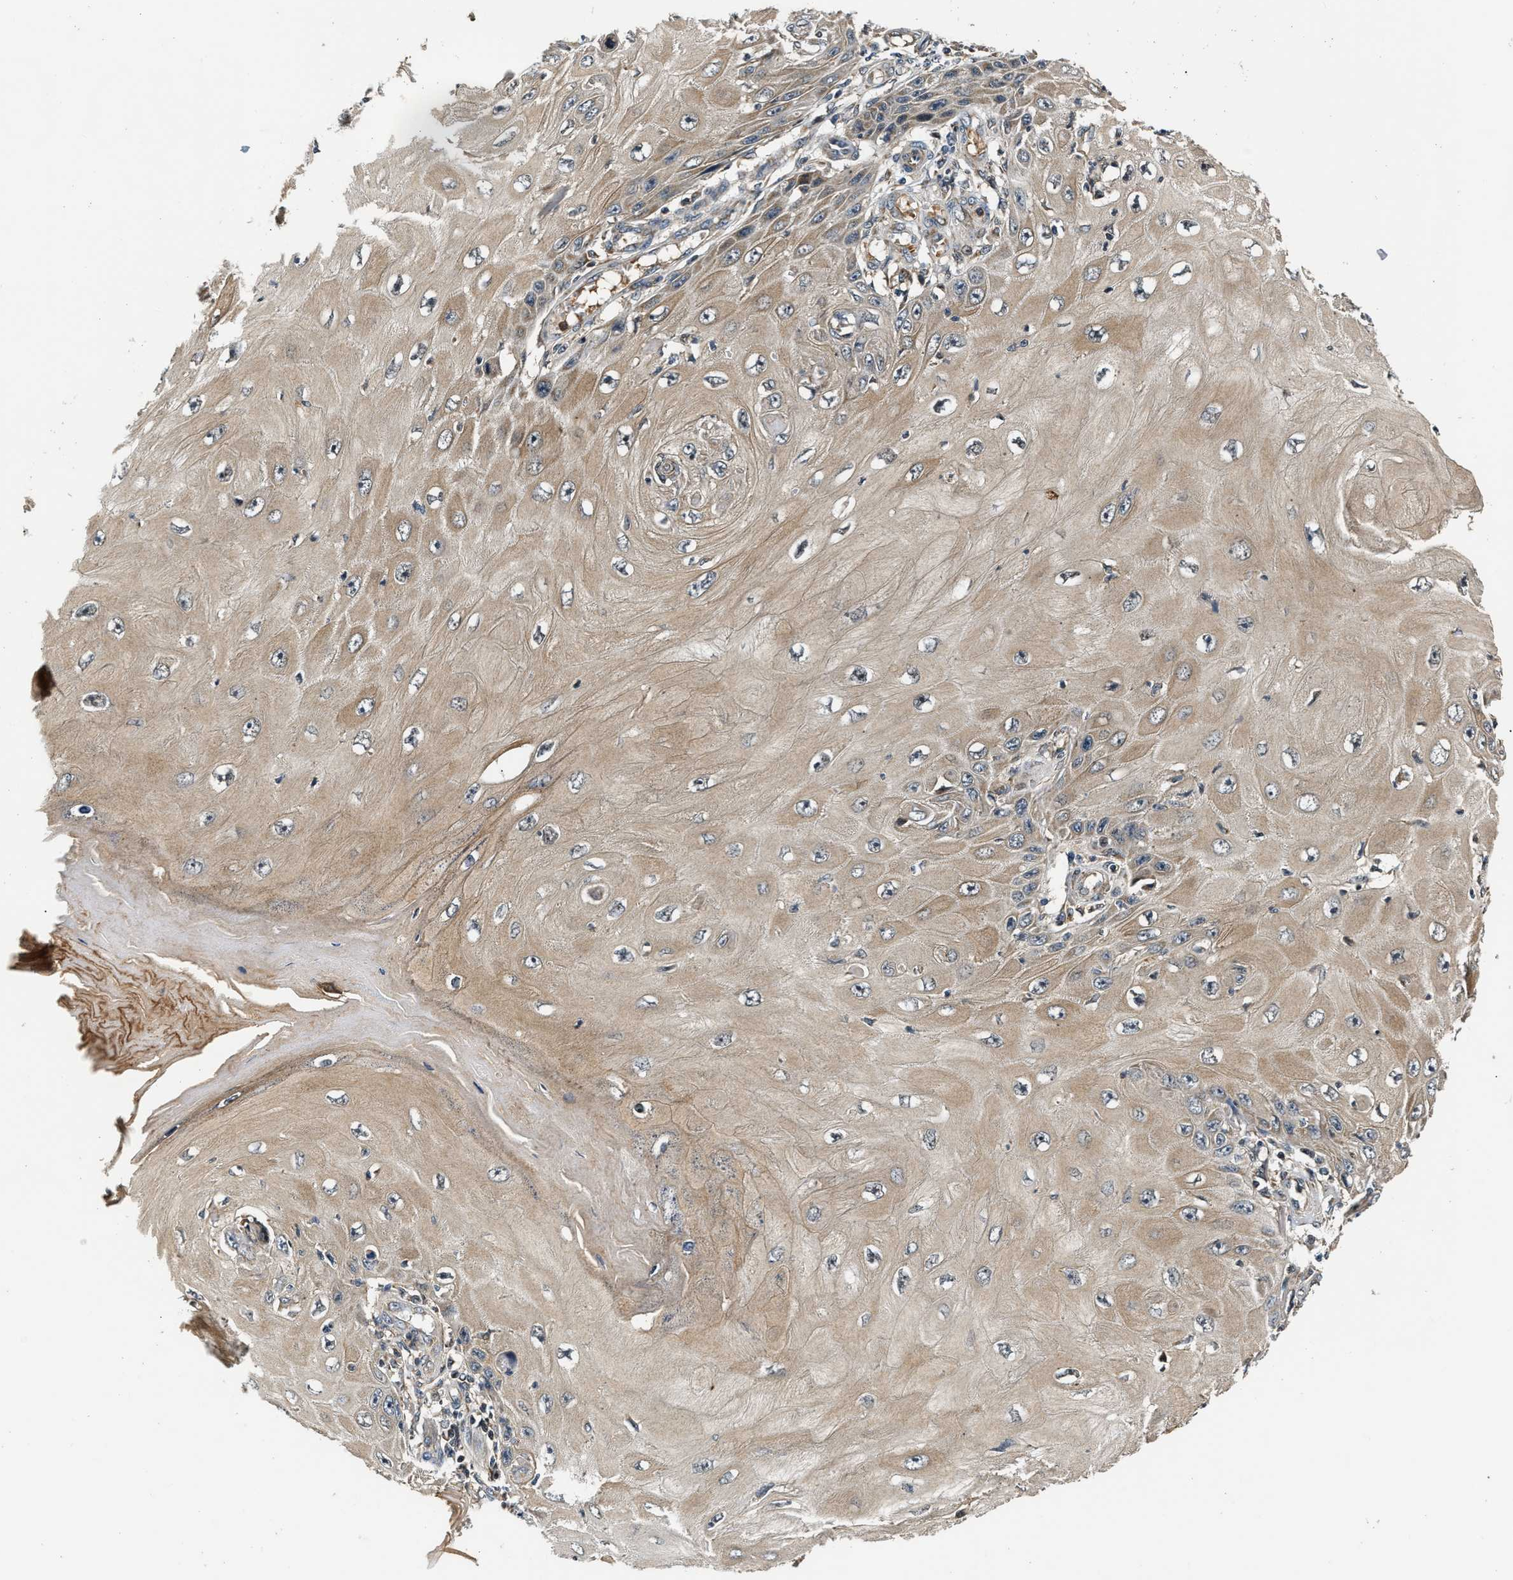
{"staining": {"intensity": "weak", "quantity": "25%-75%", "location": "cytoplasmic/membranous"}, "tissue": "skin cancer", "cell_type": "Tumor cells", "image_type": "cancer", "snomed": [{"axis": "morphology", "description": "Squamous cell carcinoma, NOS"}, {"axis": "topography", "description": "Skin"}], "caption": "Approximately 25%-75% of tumor cells in skin squamous cell carcinoma show weak cytoplasmic/membranous protein positivity as visualized by brown immunohistochemical staining.", "gene": "EXTL2", "patient": {"sex": "female", "age": 73}}